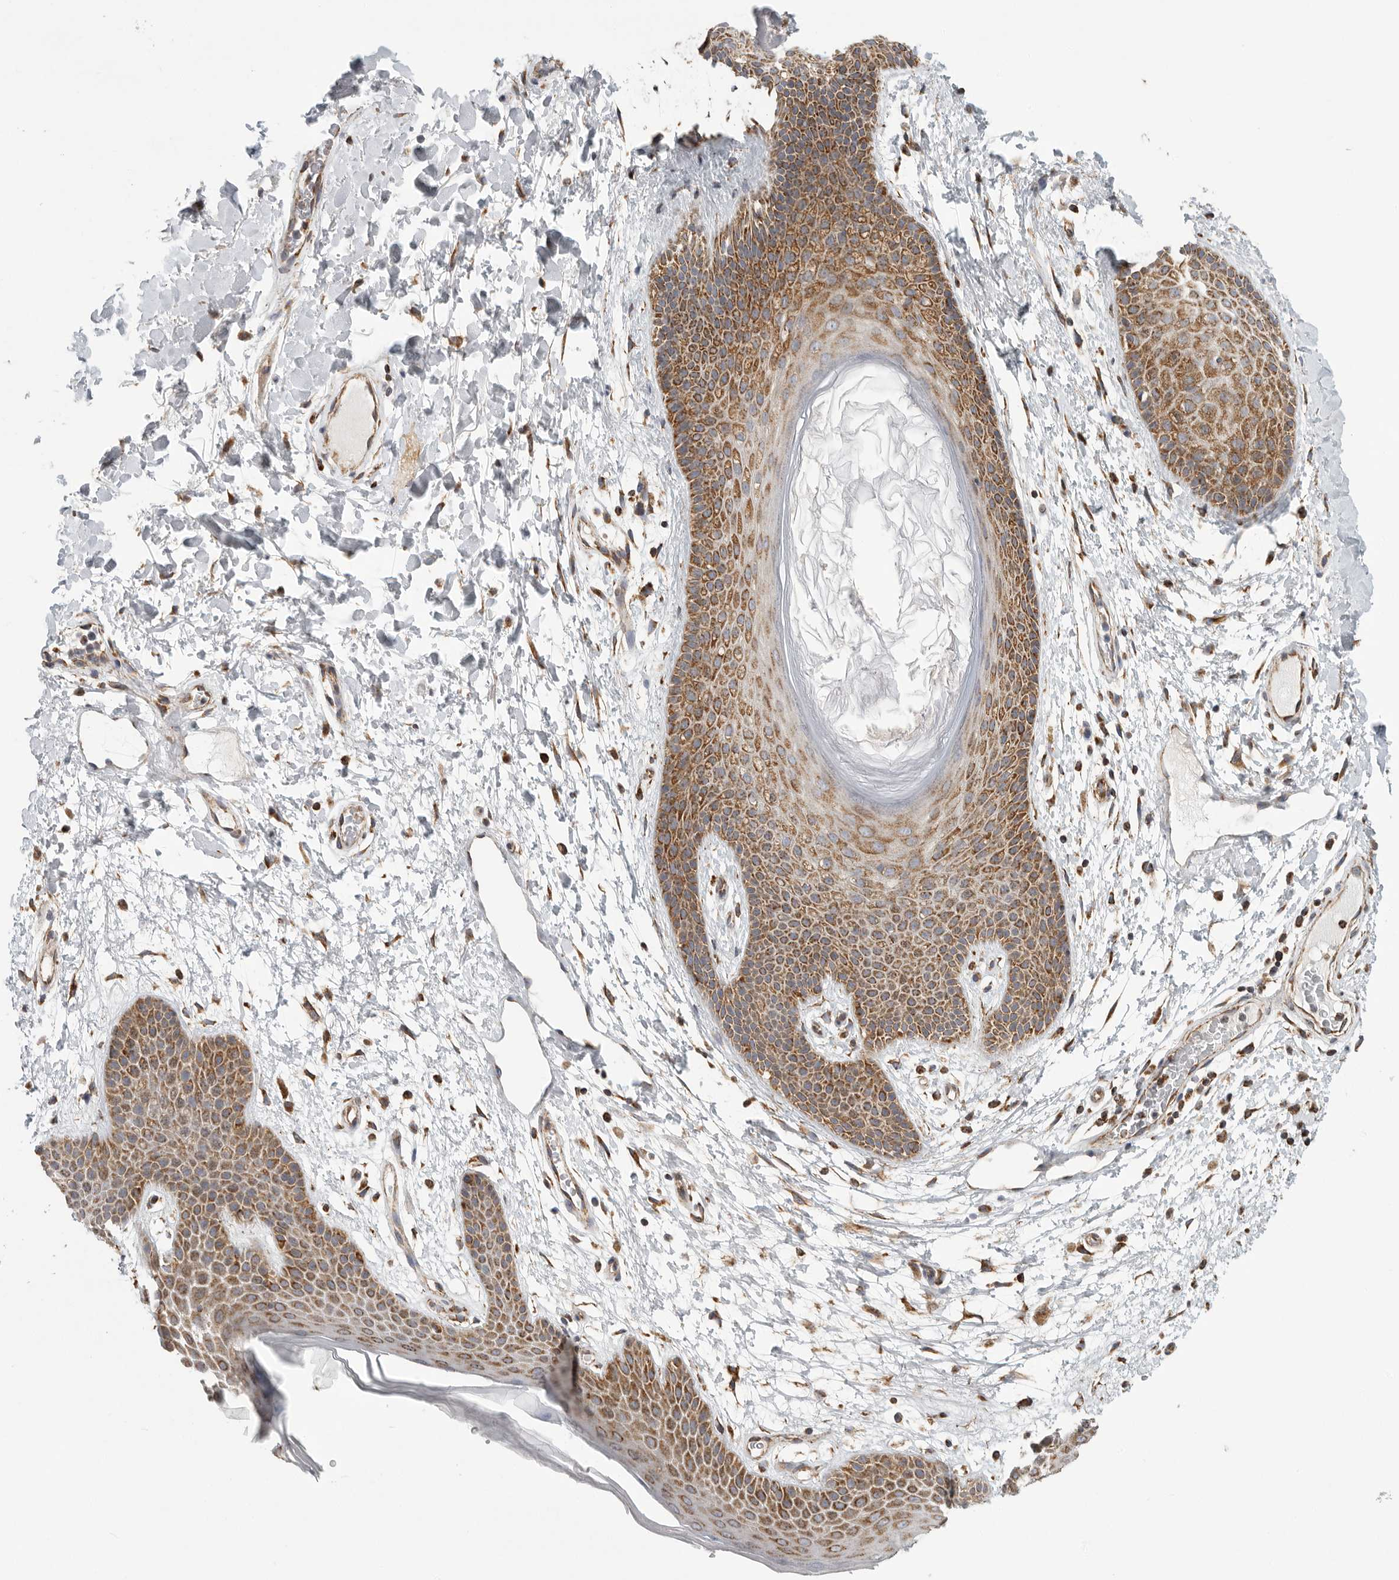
{"staining": {"intensity": "moderate", "quantity": ">75%", "location": "cytoplasmic/membranous"}, "tissue": "skin", "cell_type": "Epidermal cells", "image_type": "normal", "snomed": [{"axis": "morphology", "description": "Normal tissue, NOS"}, {"axis": "topography", "description": "Anal"}], "caption": "Approximately >75% of epidermal cells in benign skin reveal moderate cytoplasmic/membranous protein positivity as visualized by brown immunohistochemical staining.", "gene": "FKBP8", "patient": {"sex": "male", "age": 74}}